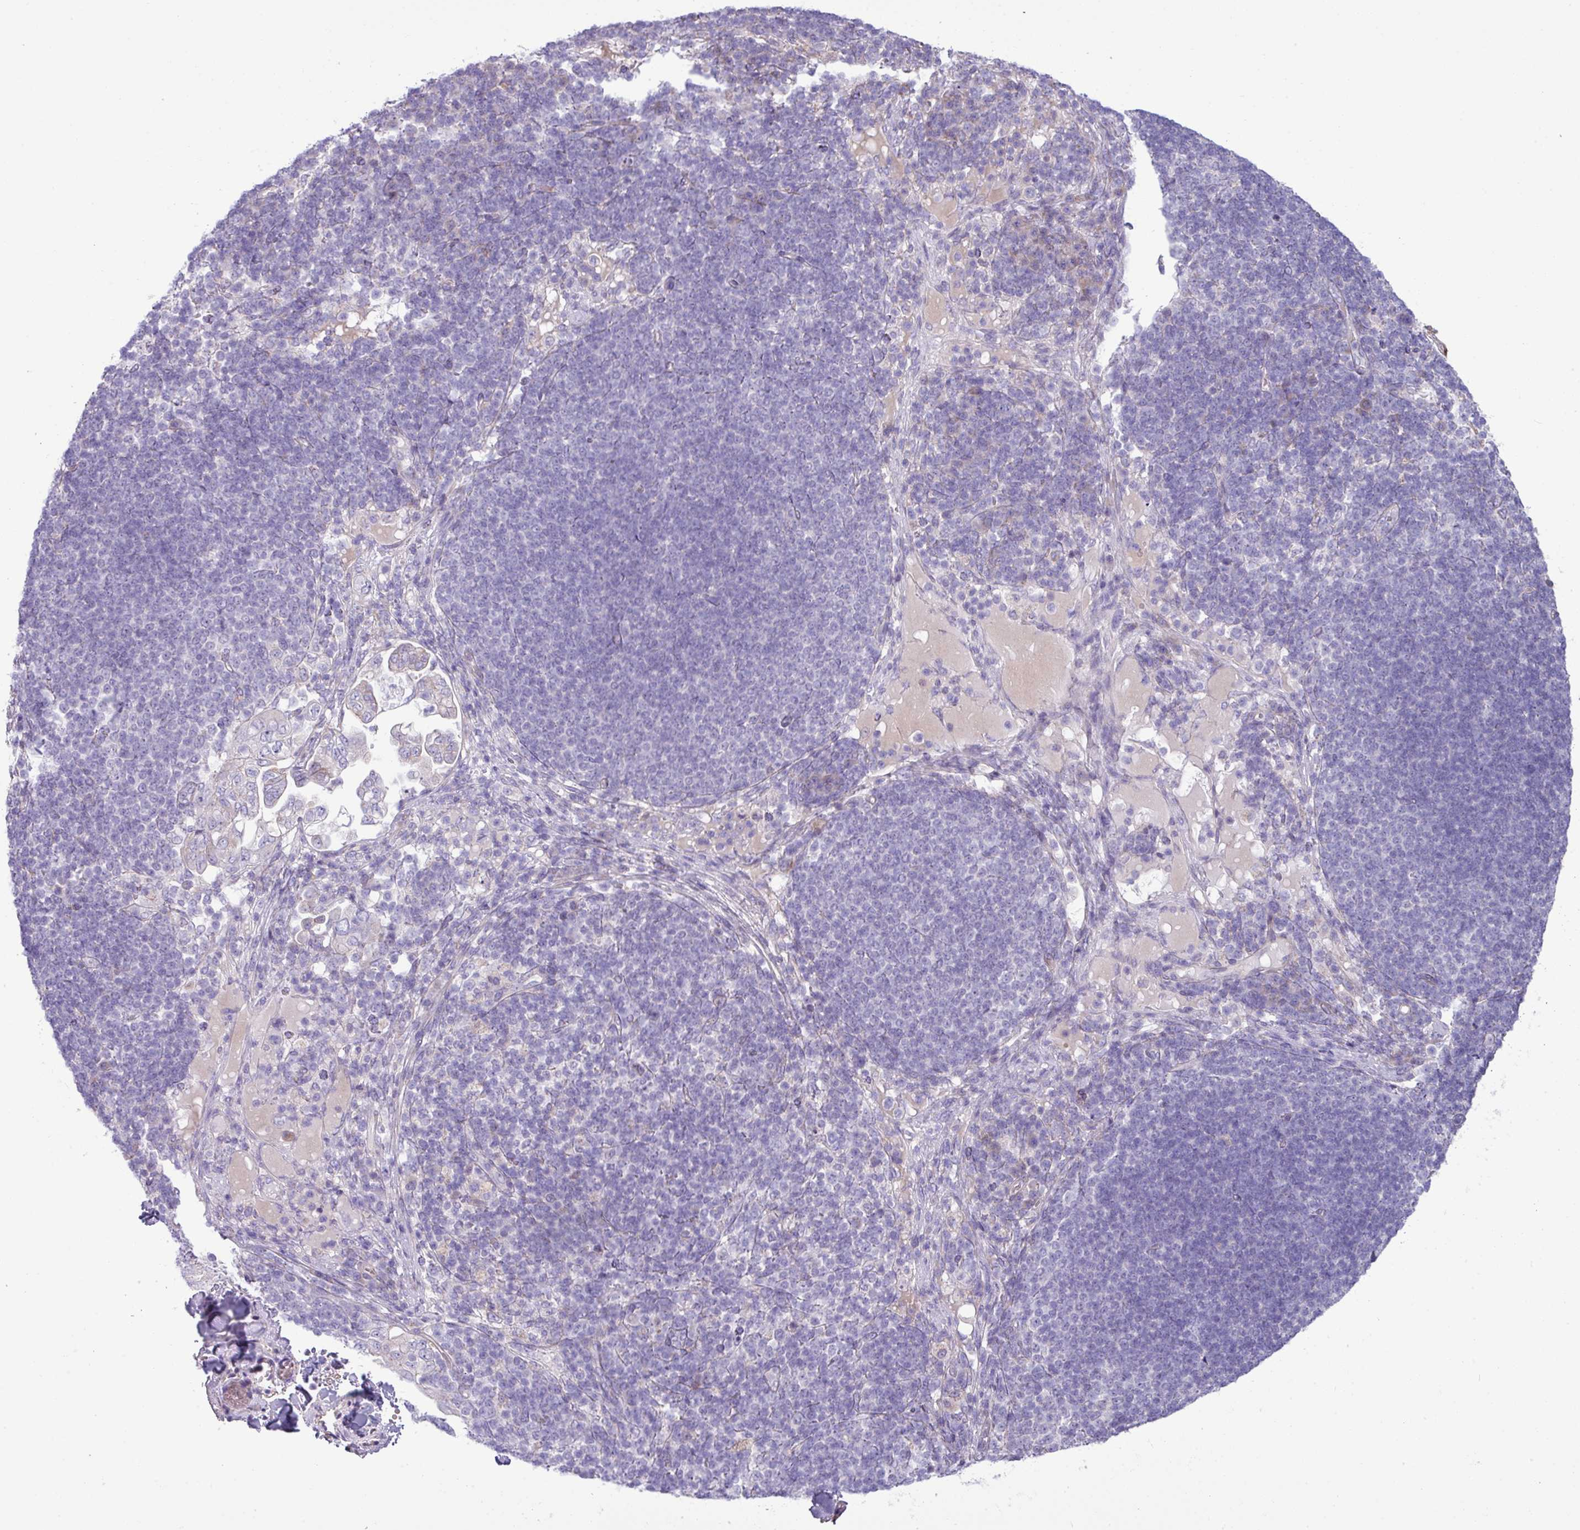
{"staining": {"intensity": "negative", "quantity": "none", "location": "none"}, "tissue": "pancreatic cancer", "cell_type": "Tumor cells", "image_type": "cancer", "snomed": [{"axis": "morphology", "description": "Normal tissue, NOS"}, {"axis": "morphology", "description": "Adenocarcinoma, NOS"}, {"axis": "topography", "description": "Lymph node"}, {"axis": "topography", "description": "Pancreas"}], "caption": "Human pancreatic cancer (adenocarcinoma) stained for a protein using IHC exhibits no expression in tumor cells.", "gene": "IRGC", "patient": {"sex": "female", "age": 67}}